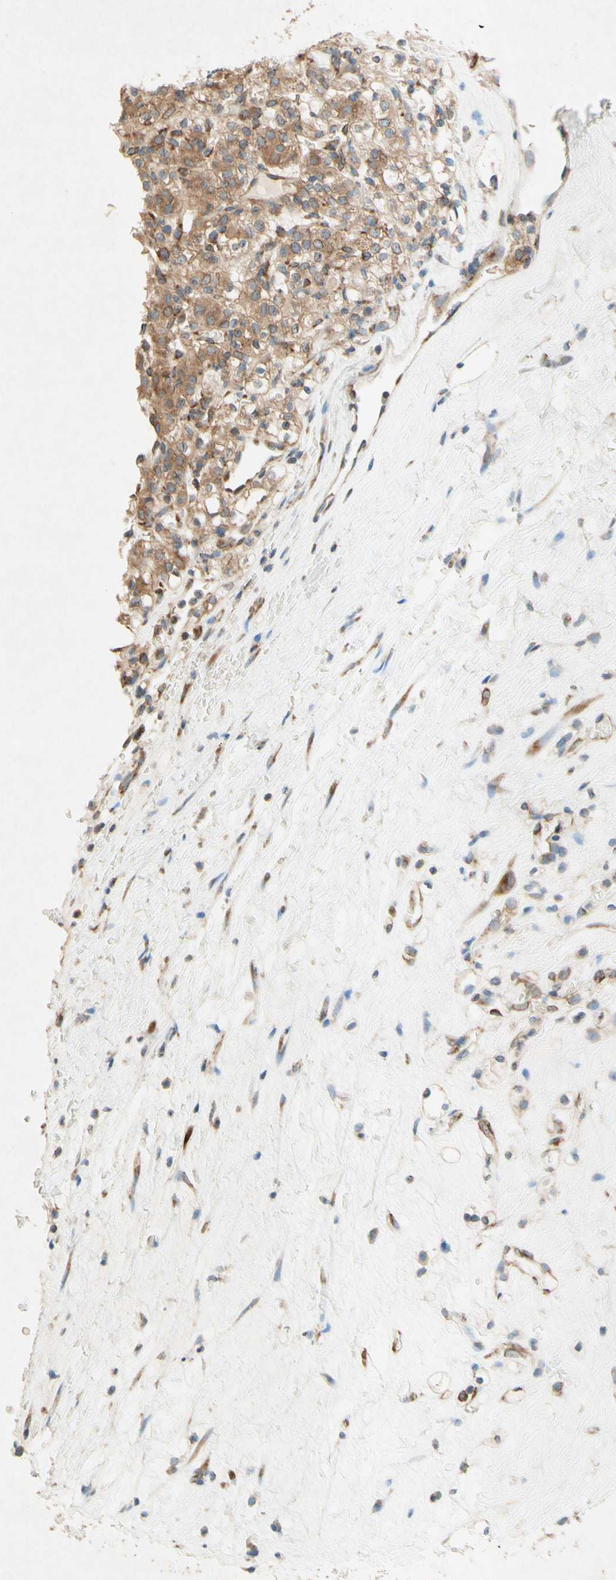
{"staining": {"intensity": "moderate", "quantity": ">75%", "location": "cytoplasmic/membranous"}, "tissue": "renal cancer", "cell_type": "Tumor cells", "image_type": "cancer", "snomed": [{"axis": "morphology", "description": "Normal tissue, NOS"}, {"axis": "morphology", "description": "Adenocarcinoma, NOS"}, {"axis": "topography", "description": "Kidney"}], "caption": "Brown immunohistochemical staining in renal cancer shows moderate cytoplasmic/membranous positivity in about >75% of tumor cells.", "gene": "PABPC1", "patient": {"sex": "female", "age": 72}}